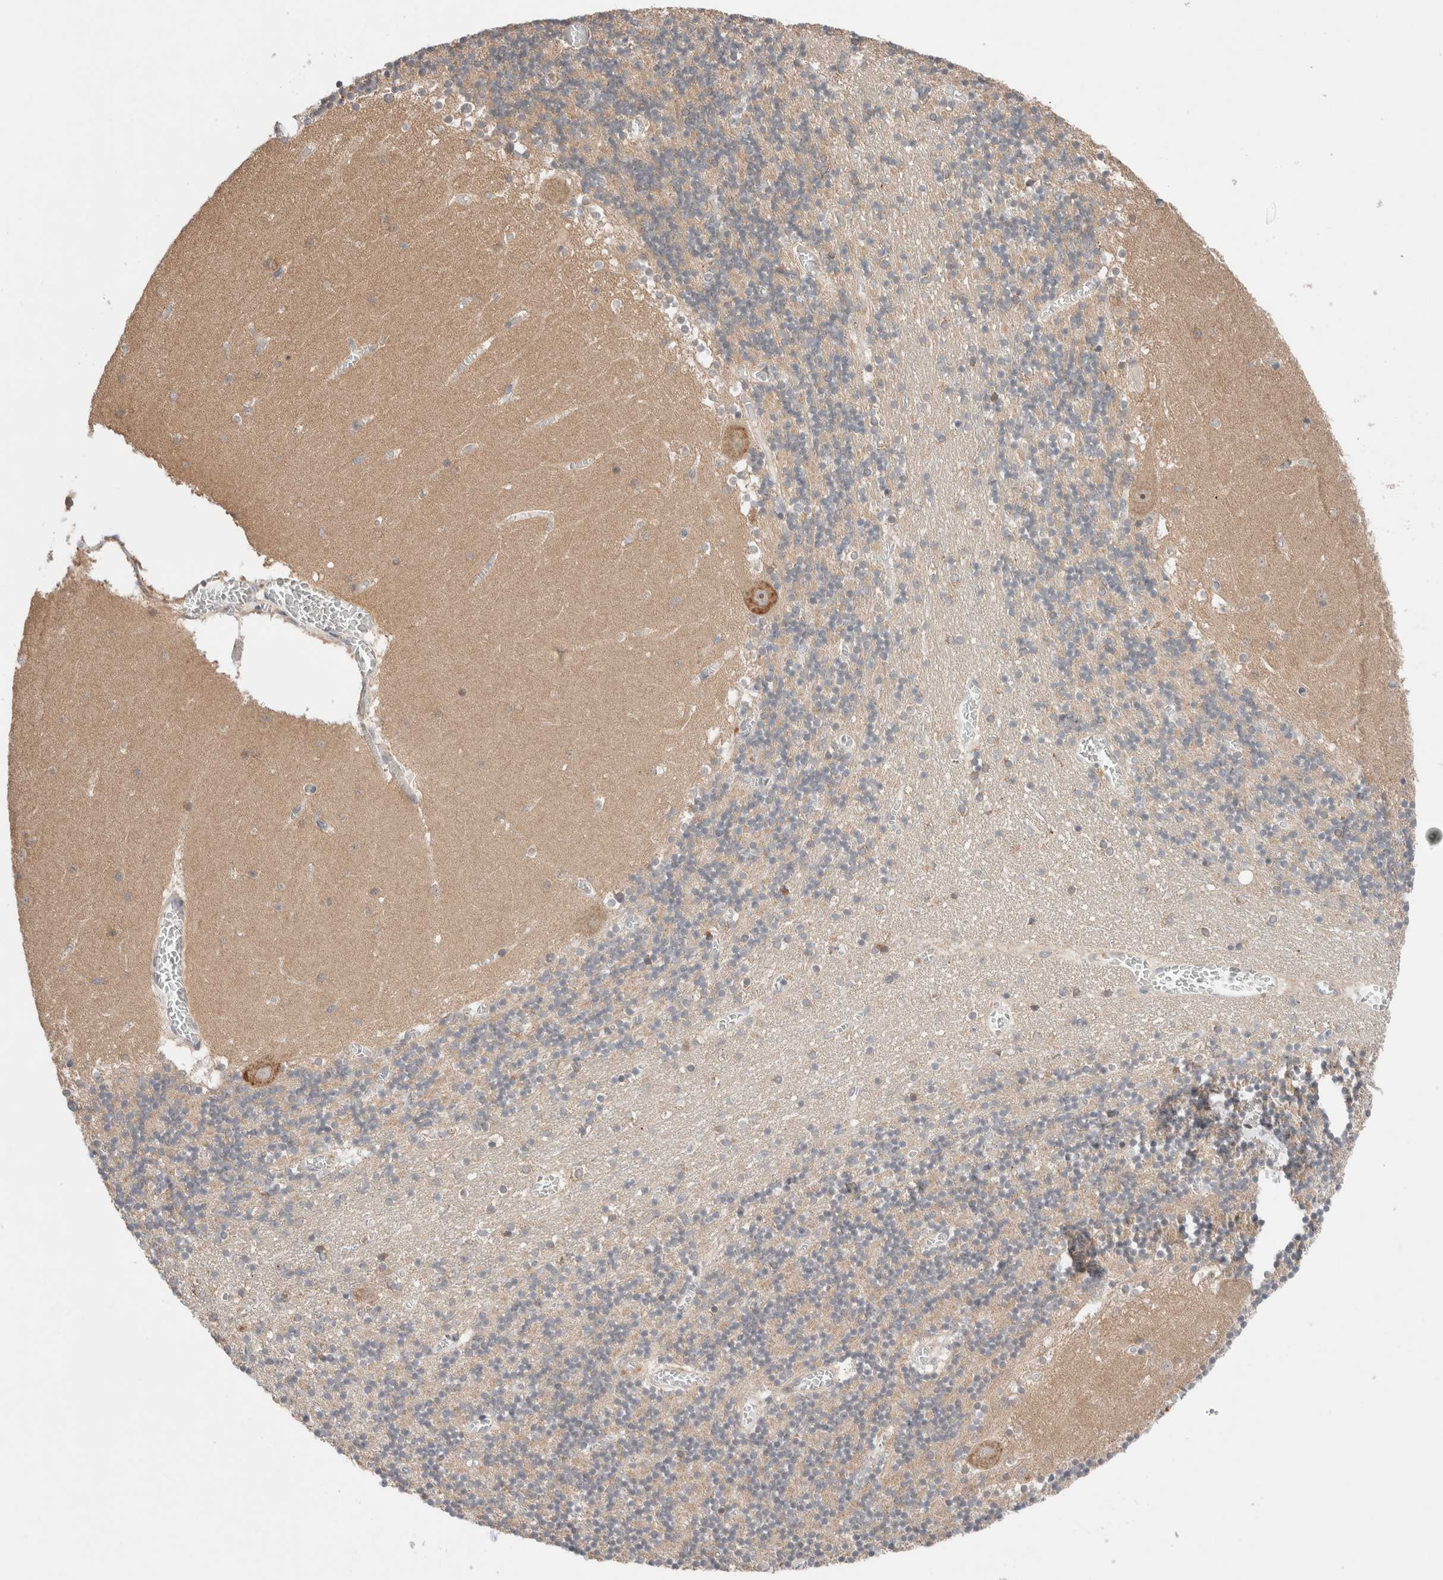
{"staining": {"intensity": "negative", "quantity": "none", "location": "none"}, "tissue": "cerebellum", "cell_type": "Cells in granular layer", "image_type": "normal", "snomed": [{"axis": "morphology", "description": "Normal tissue, NOS"}, {"axis": "topography", "description": "Cerebellum"}], "caption": "Benign cerebellum was stained to show a protein in brown. There is no significant expression in cells in granular layer. Nuclei are stained in blue.", "gene": "ERI3", "patient": {"sex": "female", "age": 28}}